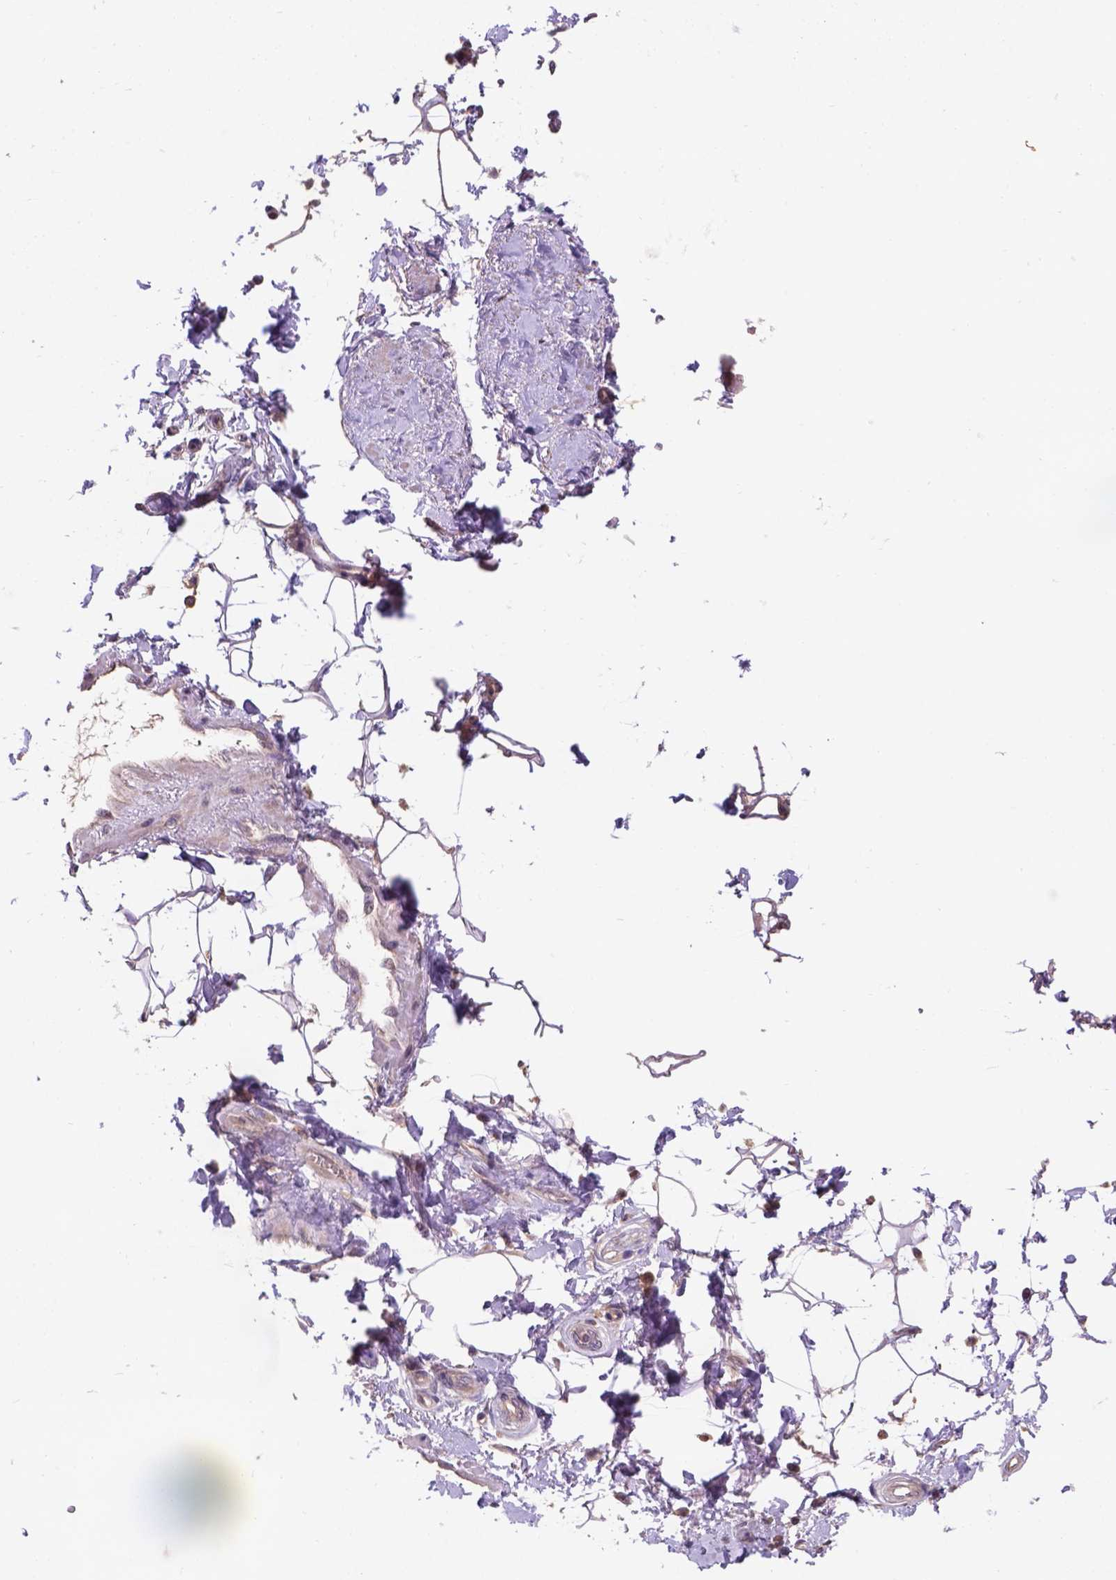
{"staining": {"intensity": "negative", "quantity": "none", "location": "none"}, "tissue": "adipose tissue", "cell_type": "Adipocytes", "image_type": "normal", "snomed": [{"axis": "morphology", "description": "Normal tissue, NOS"}, {"axis": "topography", "description": "Anal"}, {"axis": "topography", "description": "Peripheral nerve tissue"}], "caption": "Unremarkable adipose tissue was stained to show a protein in brown. There is no significant expression in adipocytes.", "gene": "KBTBD8", "patient": {"sex": "male", "age": 51}}